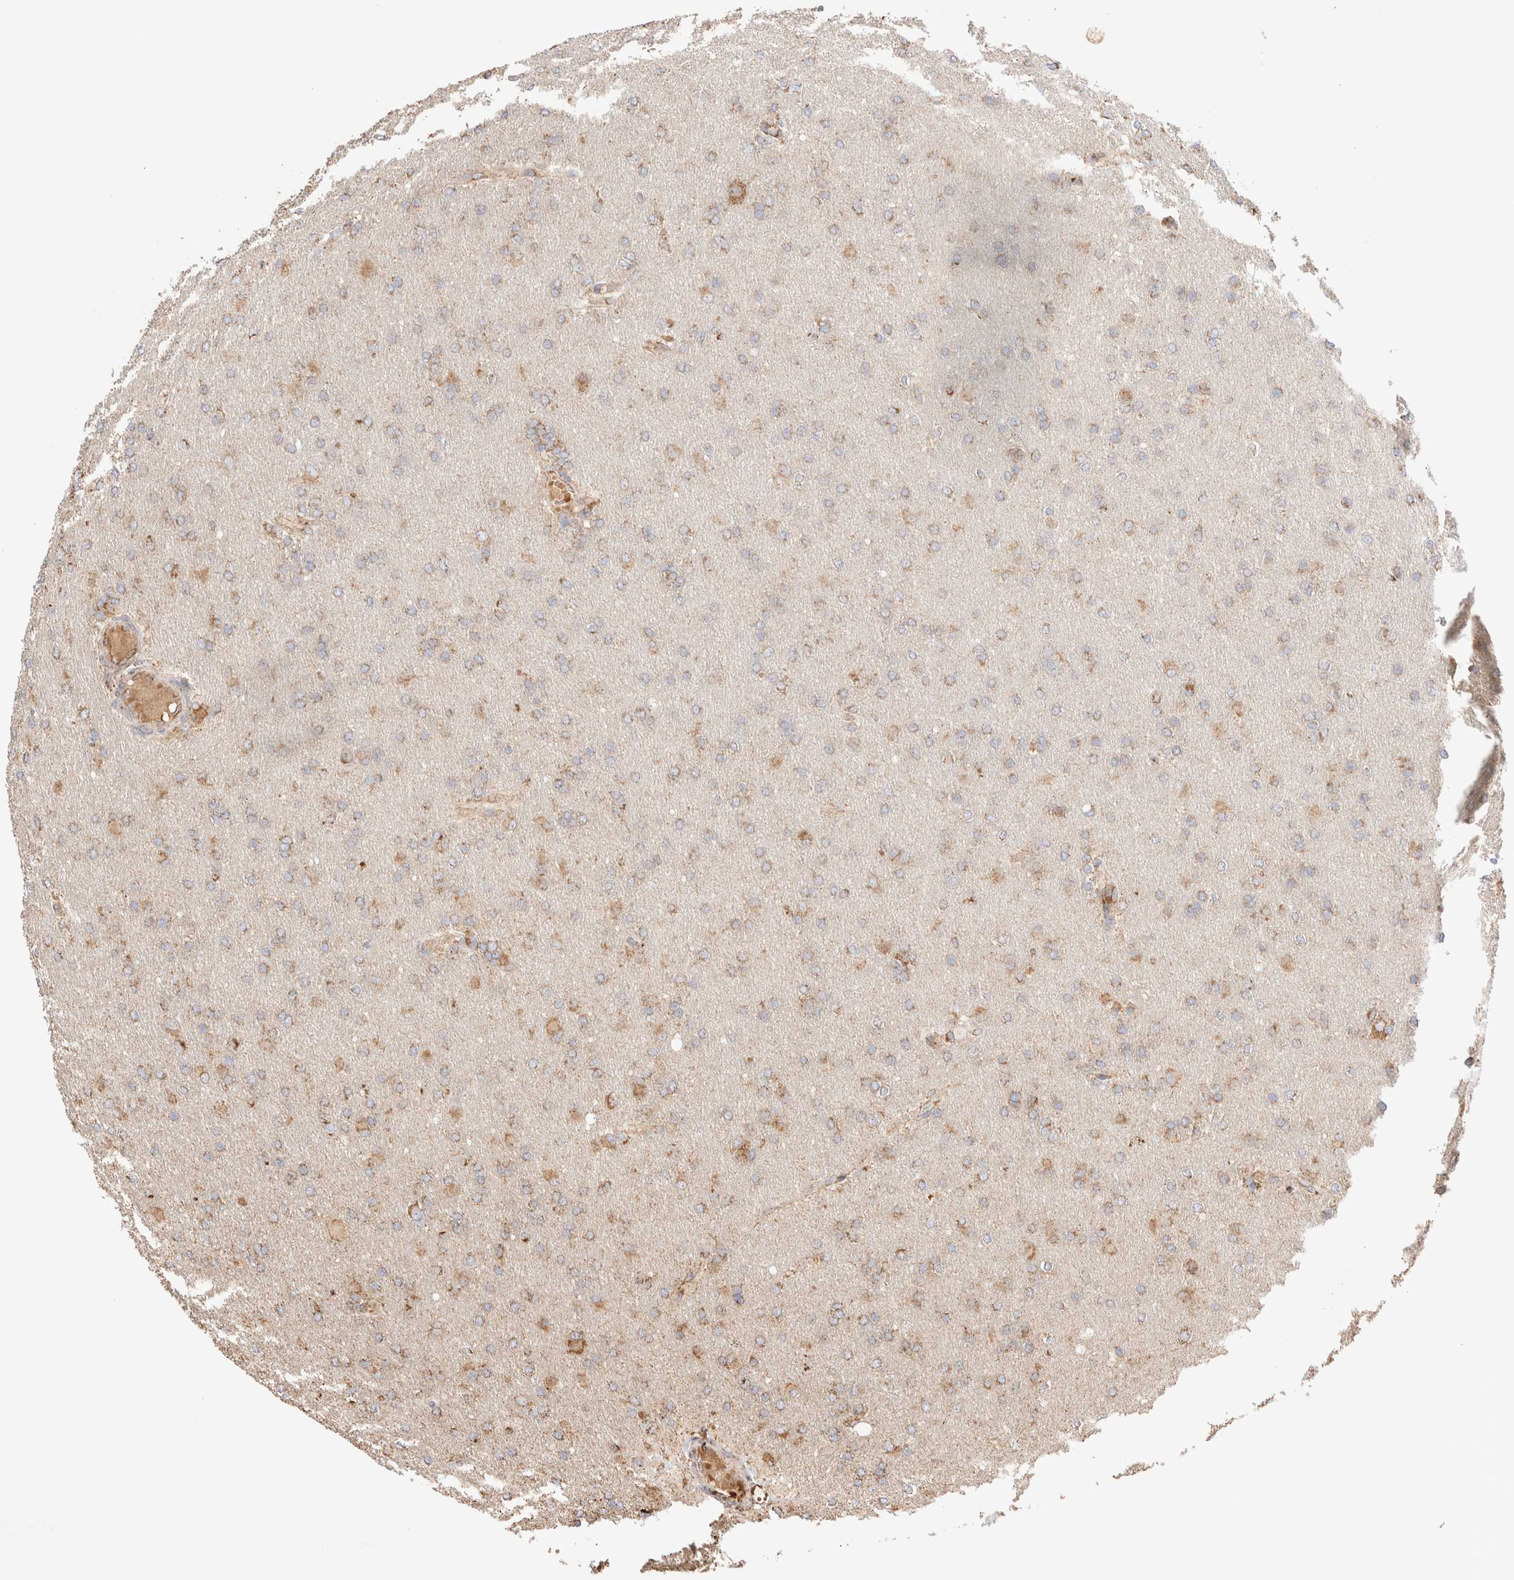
{"staining": {"intensity": "weak", "quantity": "25%-75%", "location": "cytoplasmic/membranous"}, "tissue": "glioma", "cell_type": "Tumor cells", "image_type": "cancer", "snomed": [{"axis": "morphology", "description": "Glioma, malignant, High grade"}, {"axis": "topography", "description": "Cerebral cortex"}], "caption": "This is an image of immunohistochemistry staining of malignant glioma (high-grade), which shows weak staining in the cytoplasmic/membranous of tumor cells.", "gene": "TMPPE", "patient": {"sex": "female", "age": 36}}